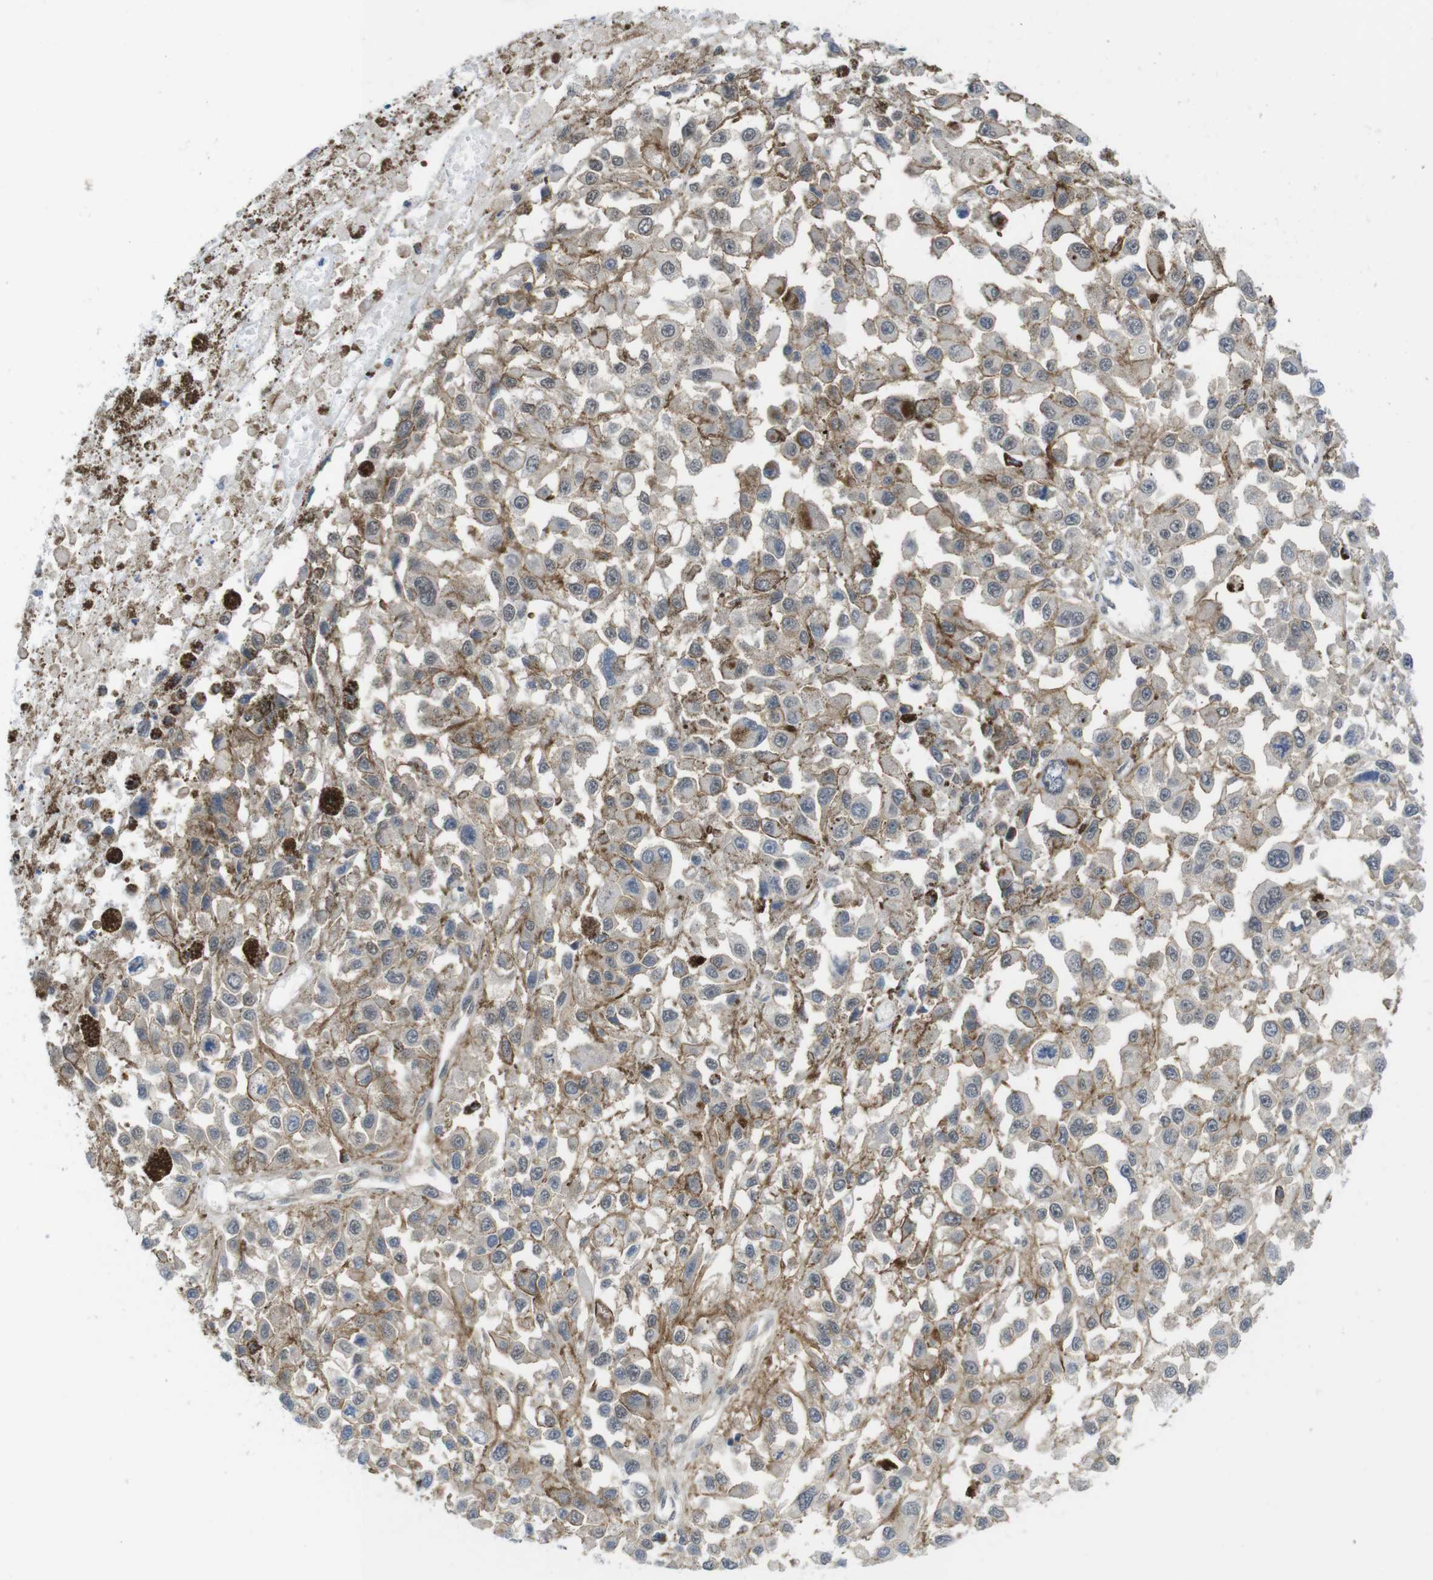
{"staining": {"intensity": "moderate", "quantity": "<25%", "location": "cytoplasmic/membranous"}, "tissue": "melanoma", "cell_type": "Tumor cells", "image_type": "cancer", "snomed": [{"axis": "morphology", "description": "Malignant melanoma, Metastatic site"}, {"axis": "topography", "description": "Lymph node"}], "caption": "Immunohistochemical staining of malignant melanoma (metastatic site) reveals low levels of moderate cytoplasmic/membranous protein staining in about <25% of tumor cells.", "gene": "ZDHHC5", "patient": {"sex": "male", "age": 59}}